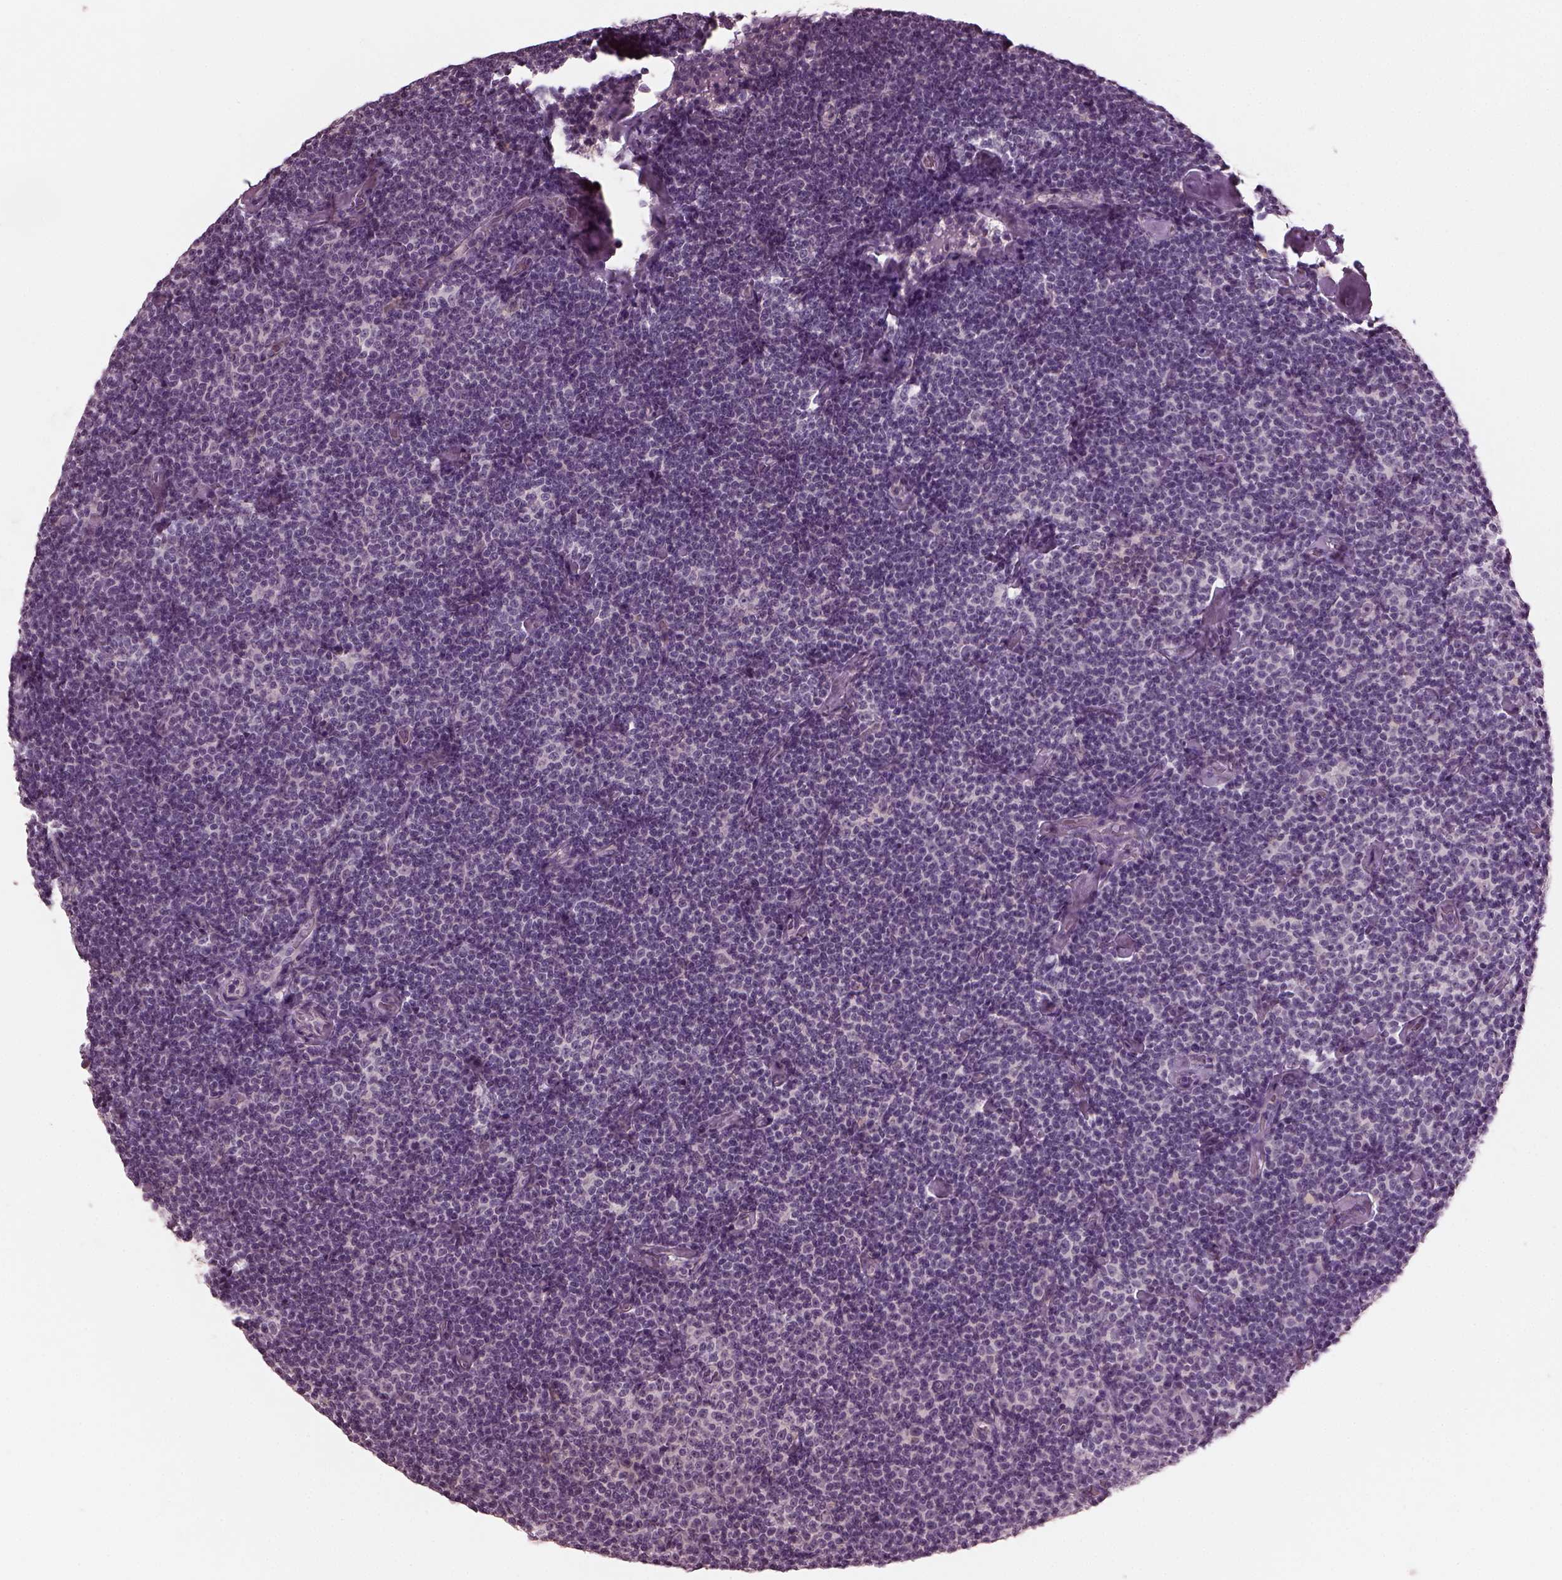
{"staining": {"intensity": "negative", "quantity": "none", "location": "none"}, "tissue": "lymphoma", "cell_type": "Tumor cells", "image_type": "cancer", "snomed": [{"axis": "morphology", "description": "Malignant lymphoma, non-Hodgkin's type, Low grade"}, {"axis": "topography", "description": "Lymph node"}], "caption": "Immunohistochemistry (IHC) micrograph of human lymphoma stained for a protein (brown), which displays no expression in tumor cells.", "gene": "RCVRN", "patient": {"sex": "male", "age": 81}}